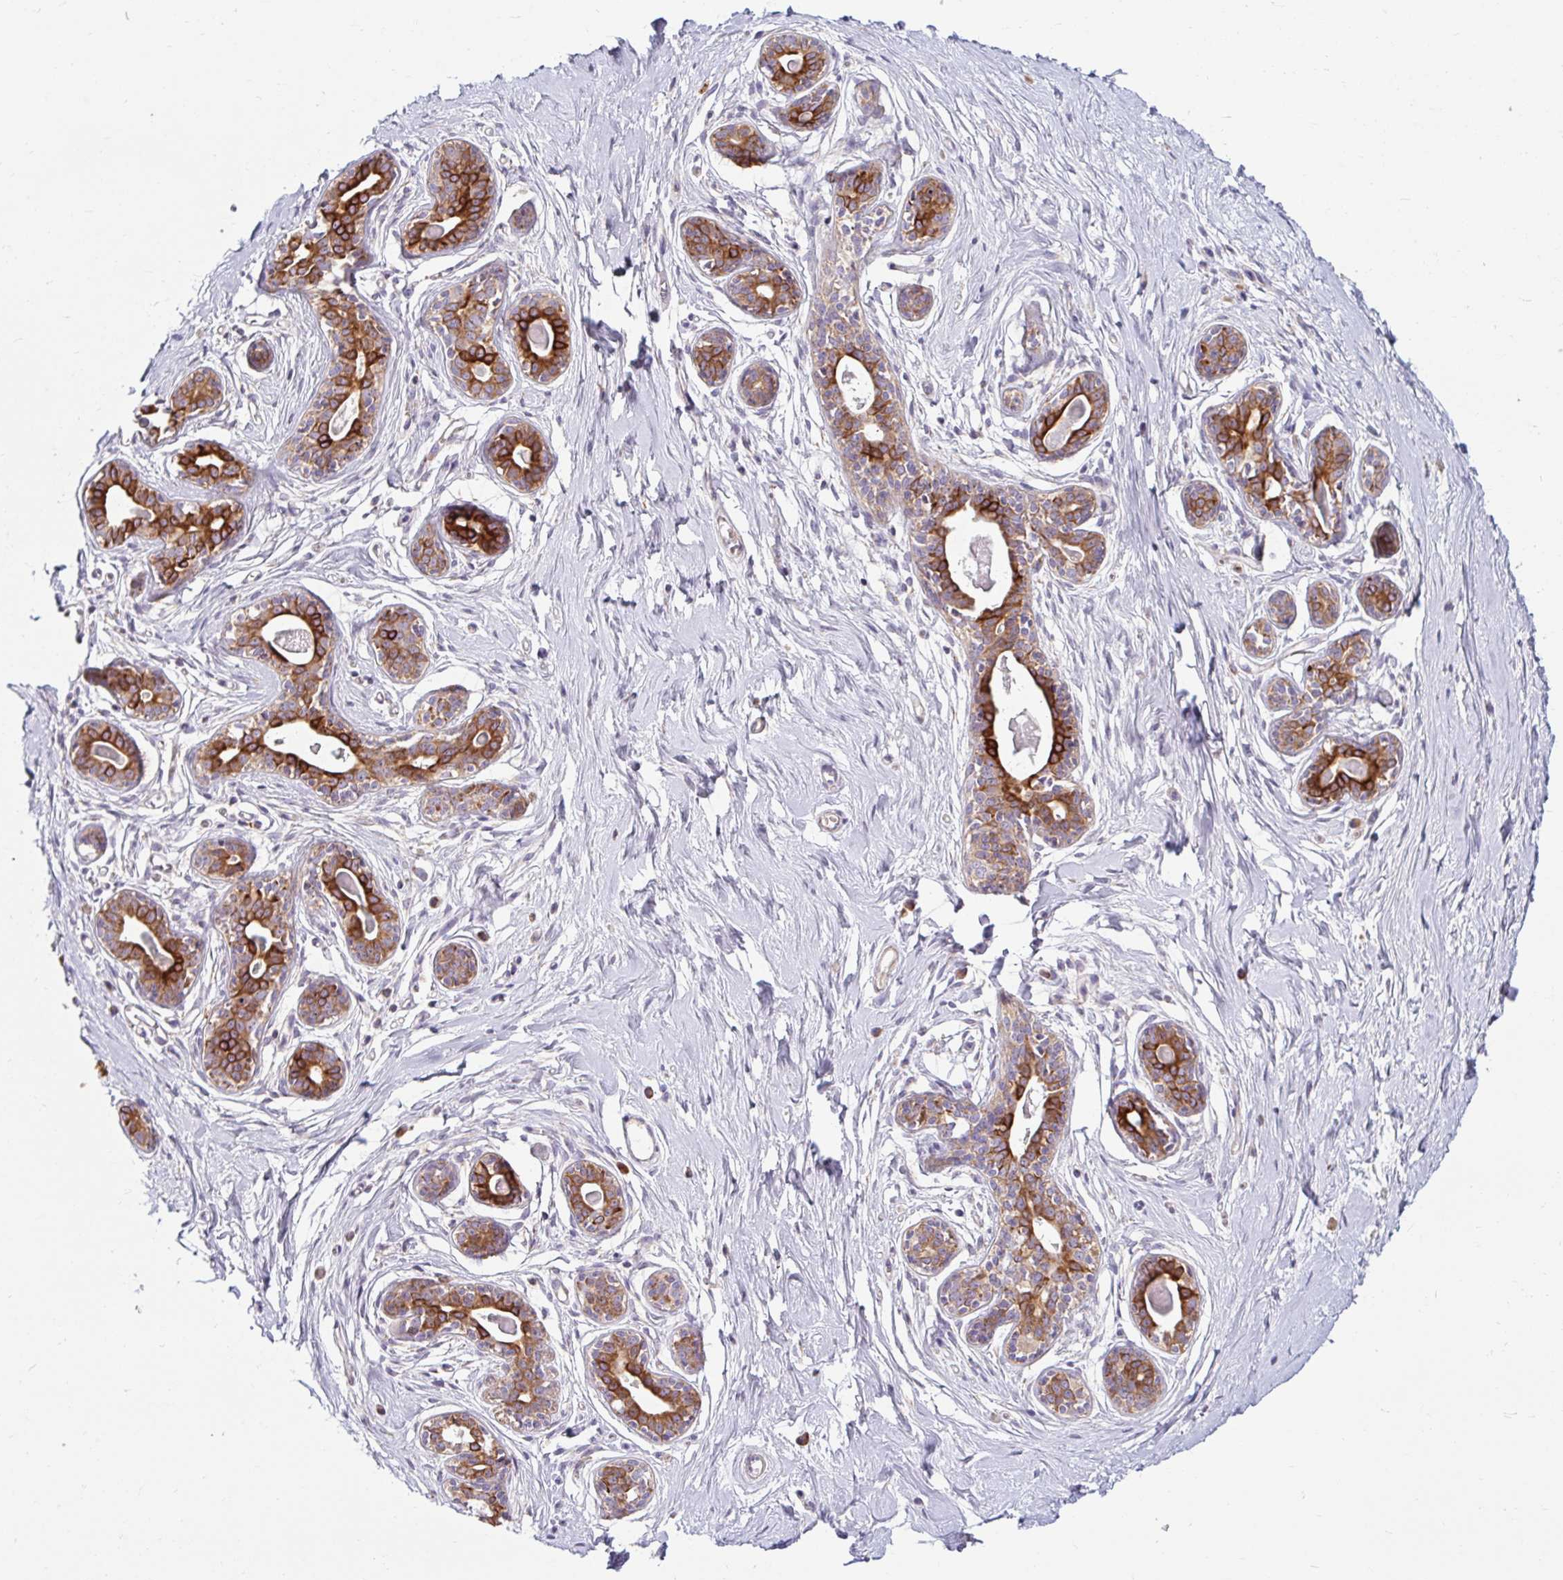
{"staining": {"intensity": "negative", "quantity": "none", "location": "none"}, "tissue": "breast", "cell_type": "Adipocytes", "image_type": "normal", "snomed": [{"axis": "morphology", "description": "Normal tissue, NOS"}, {"axis": "topography", "description": "Breast"}], "caption": "The histopathology image demonstrates no staining of adipocytes in unremarkable breast.", "gene": "SKP2", "patient": {"sex": "female", "age": 45}}